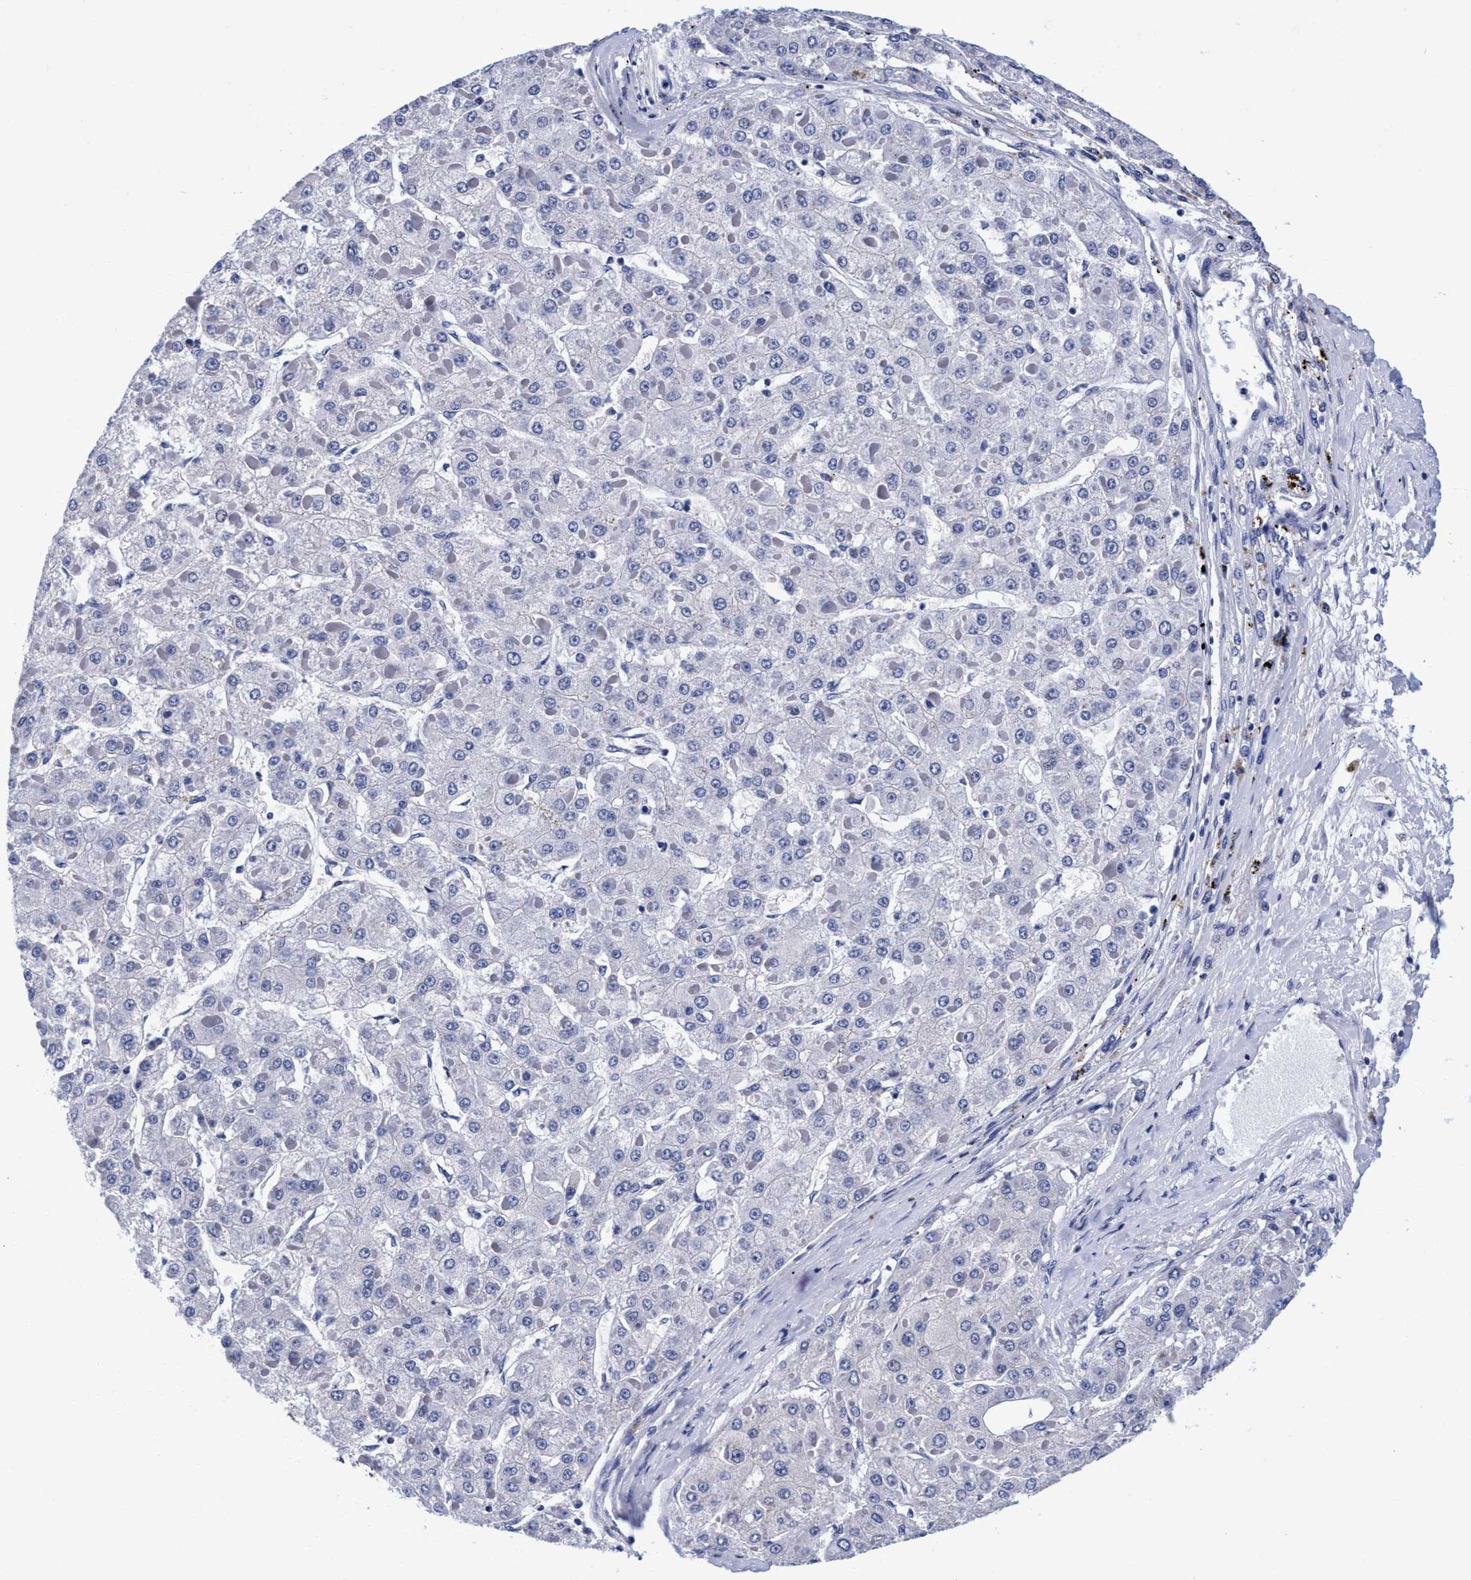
{"staining": {"intensity": "negative", "quantity": "none", "location": "none"}, "tissue": "liver cancer", "cell_type": "Tumor cells", "image_type": "cancer", "snomed": [{"axis": "morphology", "description": "Carcinoma, Hepatocellular, NOS"}, {"axis": "topography", "description": "Liver"}], "caption": "An immunohistochemistry (IHC) image of hepatocellular carcinoma (liver) is shown. There is no staining in tumor cells of hepatocellular carcinoma (liver).", "gene": "PLPPR1", "patient": {"sex": "female", "age": 73}}